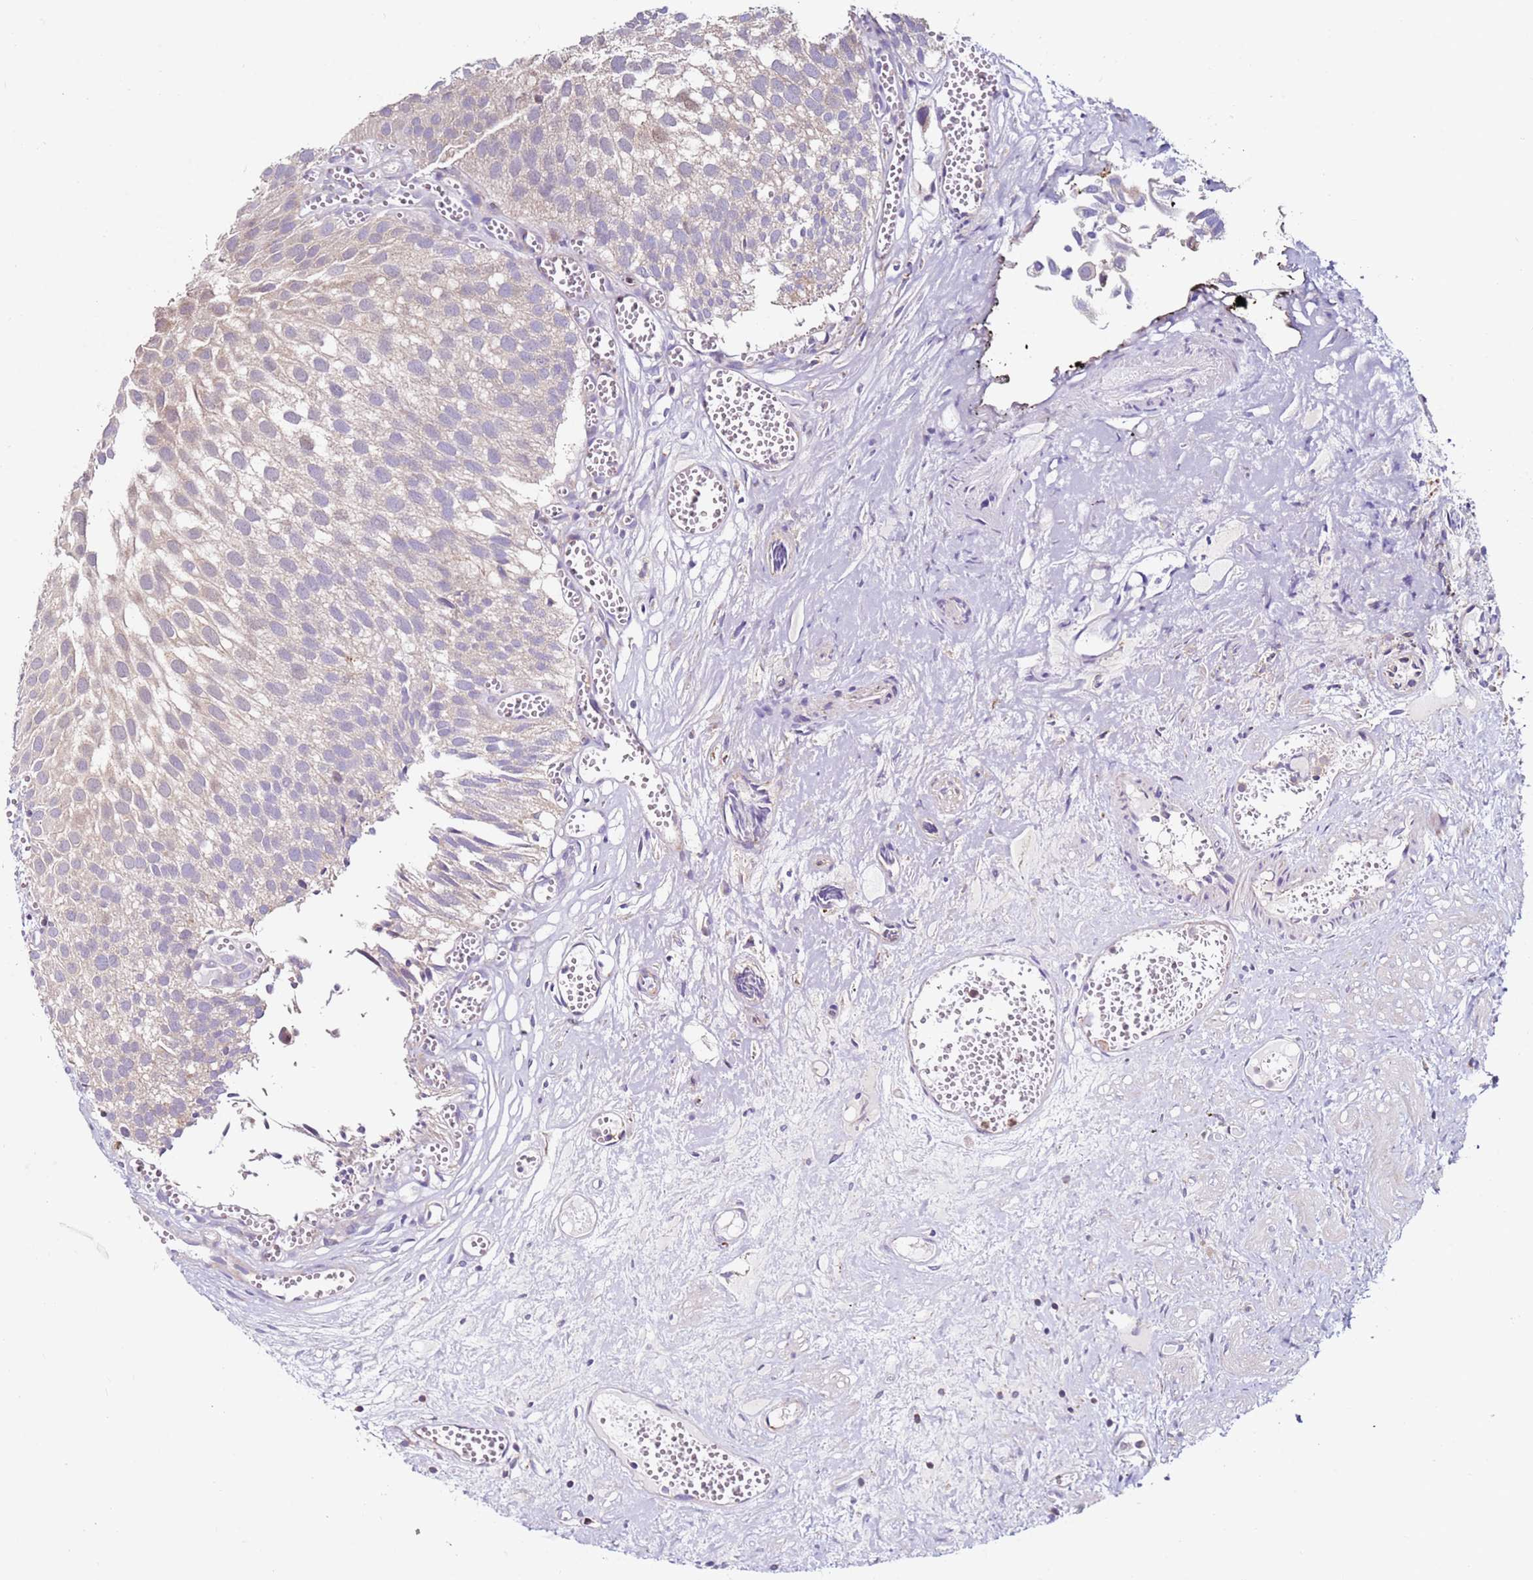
{"staining": {"intensity": "weak", "quantity": "<25%", "location": "cytoplasmic/membranous"}, "tissue": "urothelial cancer", "cell_type": "Tumor cells", "image_type": "cancer", "snomed": [{"axis": "morphology", "description": "Urothelial carcinoma, Low grade"}, {"axis": "topography", "description": "Urinary bladder"}], "caption": "Urothelial carcinoma (low-grade) was stained to show a protein in brown. There is no significant staining in tumor cells. Brightfield microscopy of immunohistochemistry (IHC) stained with DAB (3,3'-diaminobenzidine) (brown) and hematoxylin (blue), captured at high magnification.", "gene": "CNOT9", "patient": {"sex": "male", "age": 88}}